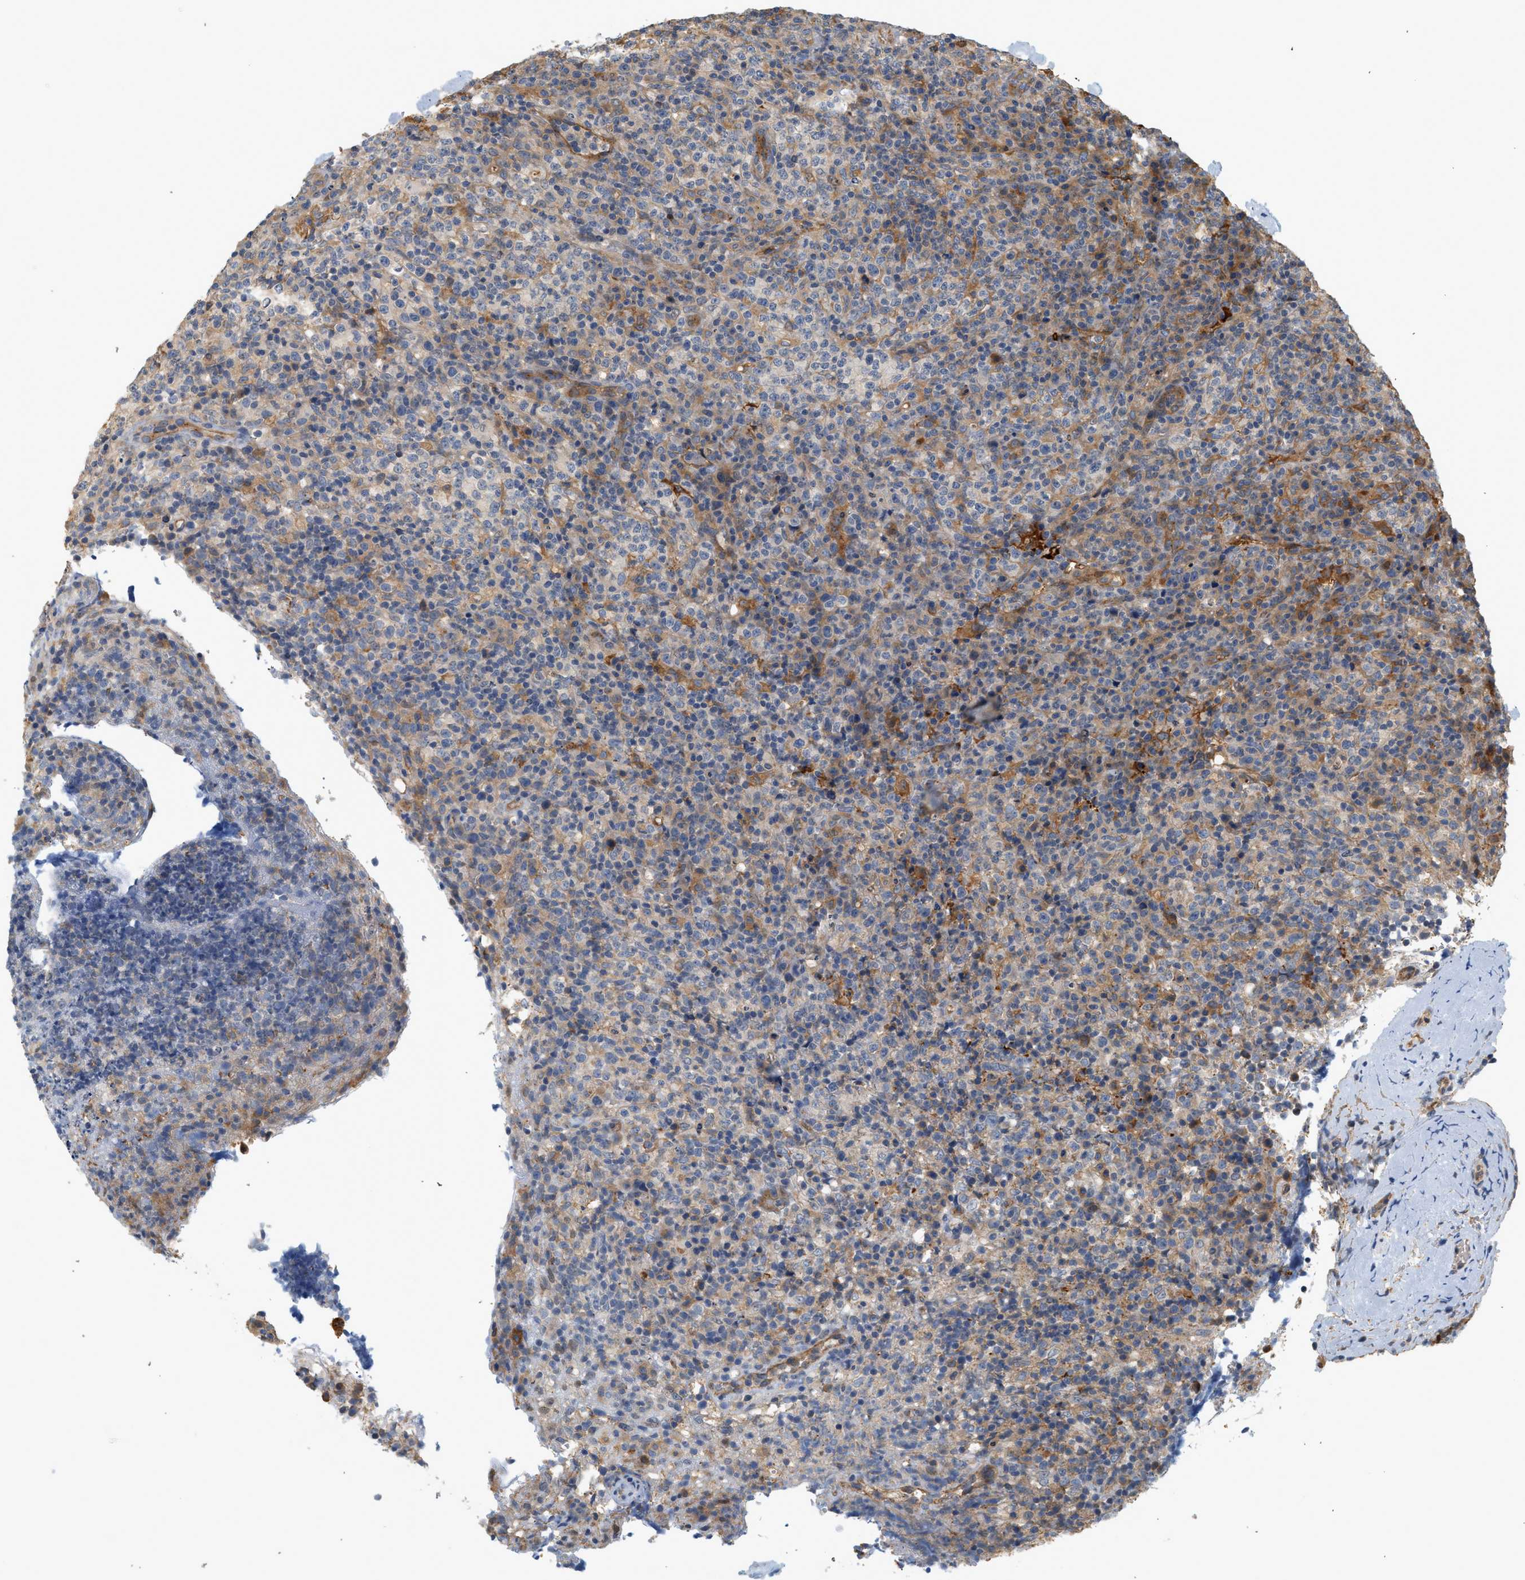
{"staining": {"intensity": "weak", "quantity": "<25%", "location": "cytoplasmic/membranous"}, "tissue": "lymphoma", "cell_type": "Tumor cells", "image_type": "cancer", "snomed": [{"axis": "morphology", "description": "Malignant lymphoma, non-Hodgkin's type, High grade"}, {"axis": "topography", "description": "Lymph node"}], "caption": "Micrograph shows no significant protein staining in tumor cells of malignant lymphoma, non-Hodgkin's type (high-grade).", "gene": "CTXN1", "patient": {"sex": "female", "age": 76}}